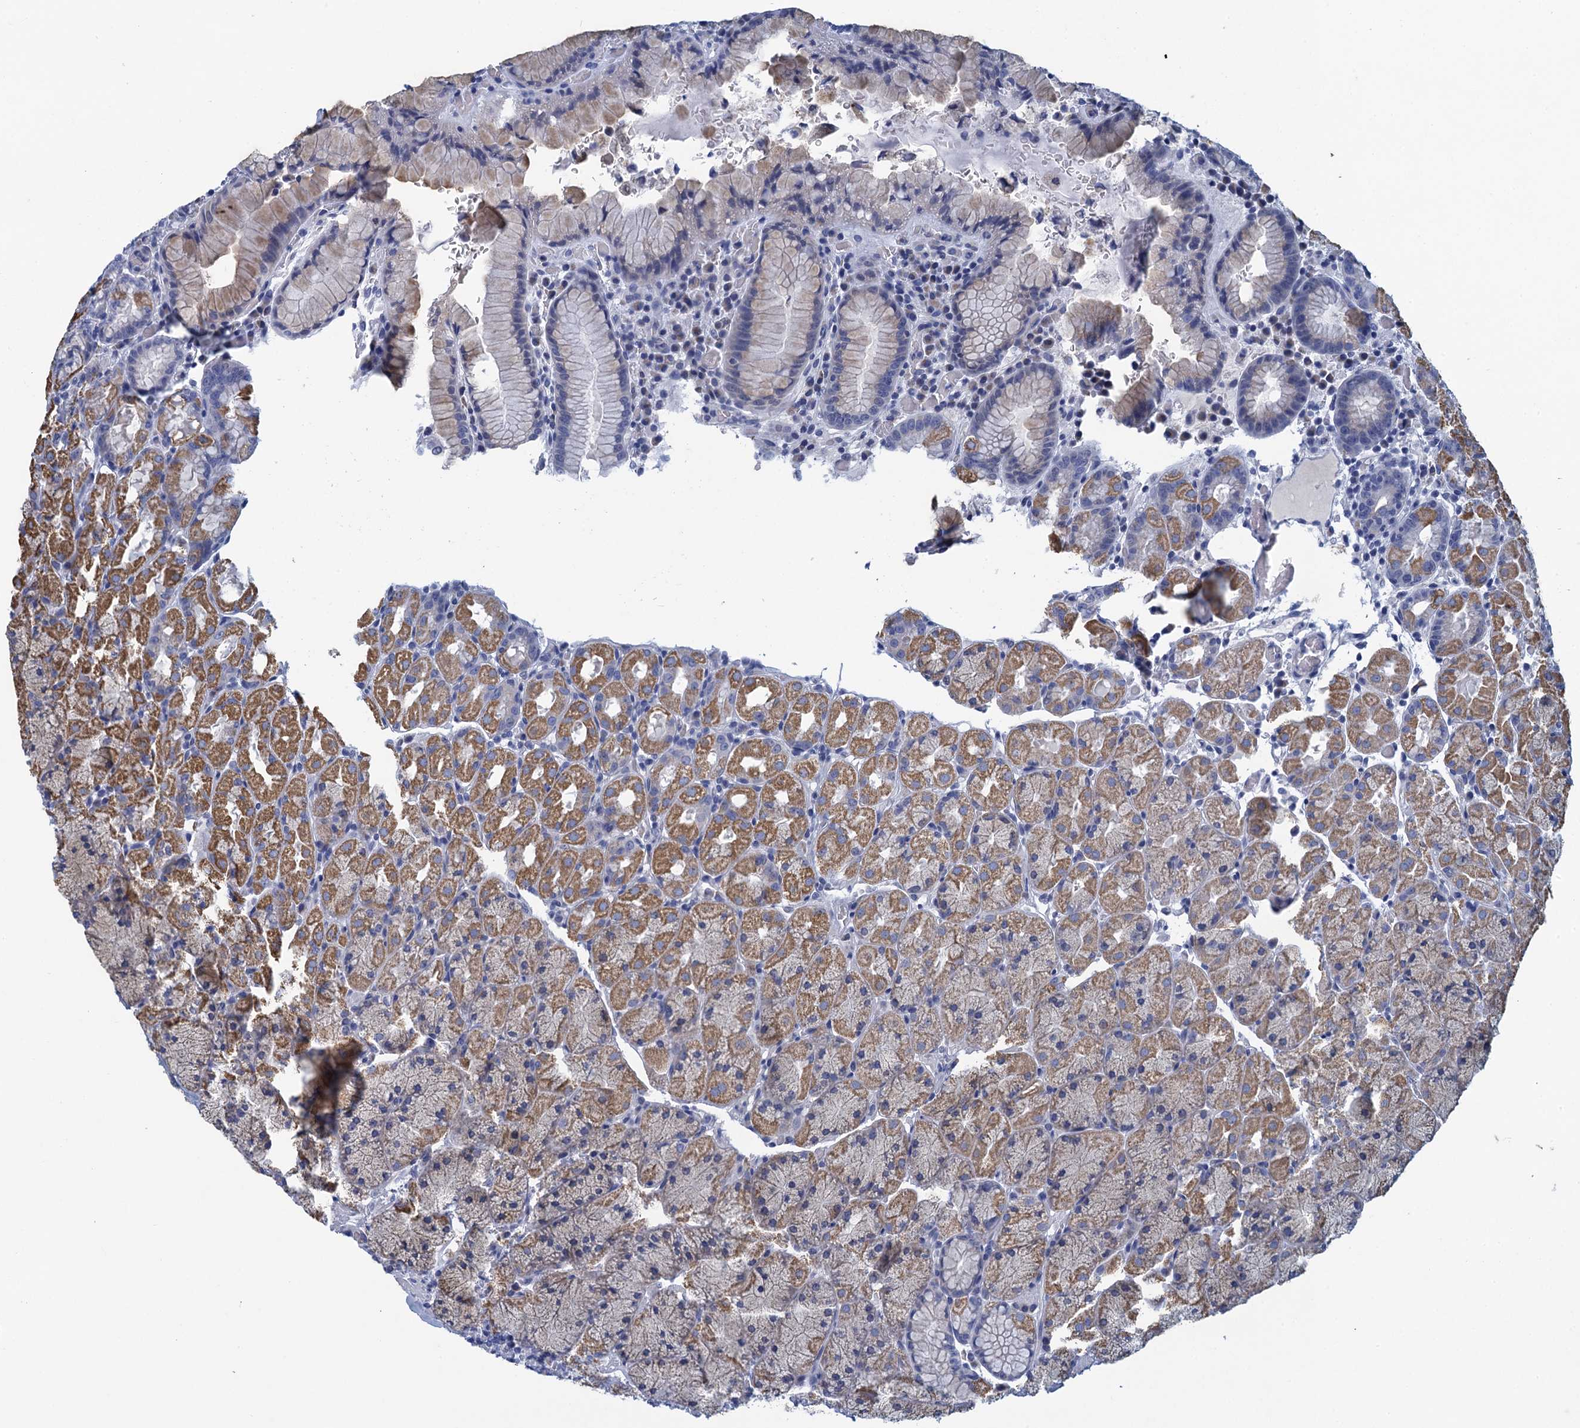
{"staining": {"intensity": "moderate", "quantity": "25%-75%", "location": "cytoplasmic/membranous"}, "tissue": "stomach", "cell_type": "Glandular cells", "image_type": "normal", "snomed": [{"axis": "morphology", "description": "Normal tissue, NOS"}, {"axis": "topography", "description": "Stomach, upper"}, {"axis": "topography", "description": "Stomach, lower"}], "caption": "Normal stomach demonstrates moderate cytoplasmic/membranous staining in approximately 25%-75% of glandular cells The staining was performed using DAB (3,3'-diaminobenzidine) to visualize the protein expression in brown, while the nuclei were stained in blue with hematoxylin (Magnification: 20x)..", "gene": "SCEL", "patient": {"sex": "male", "age": 80}}